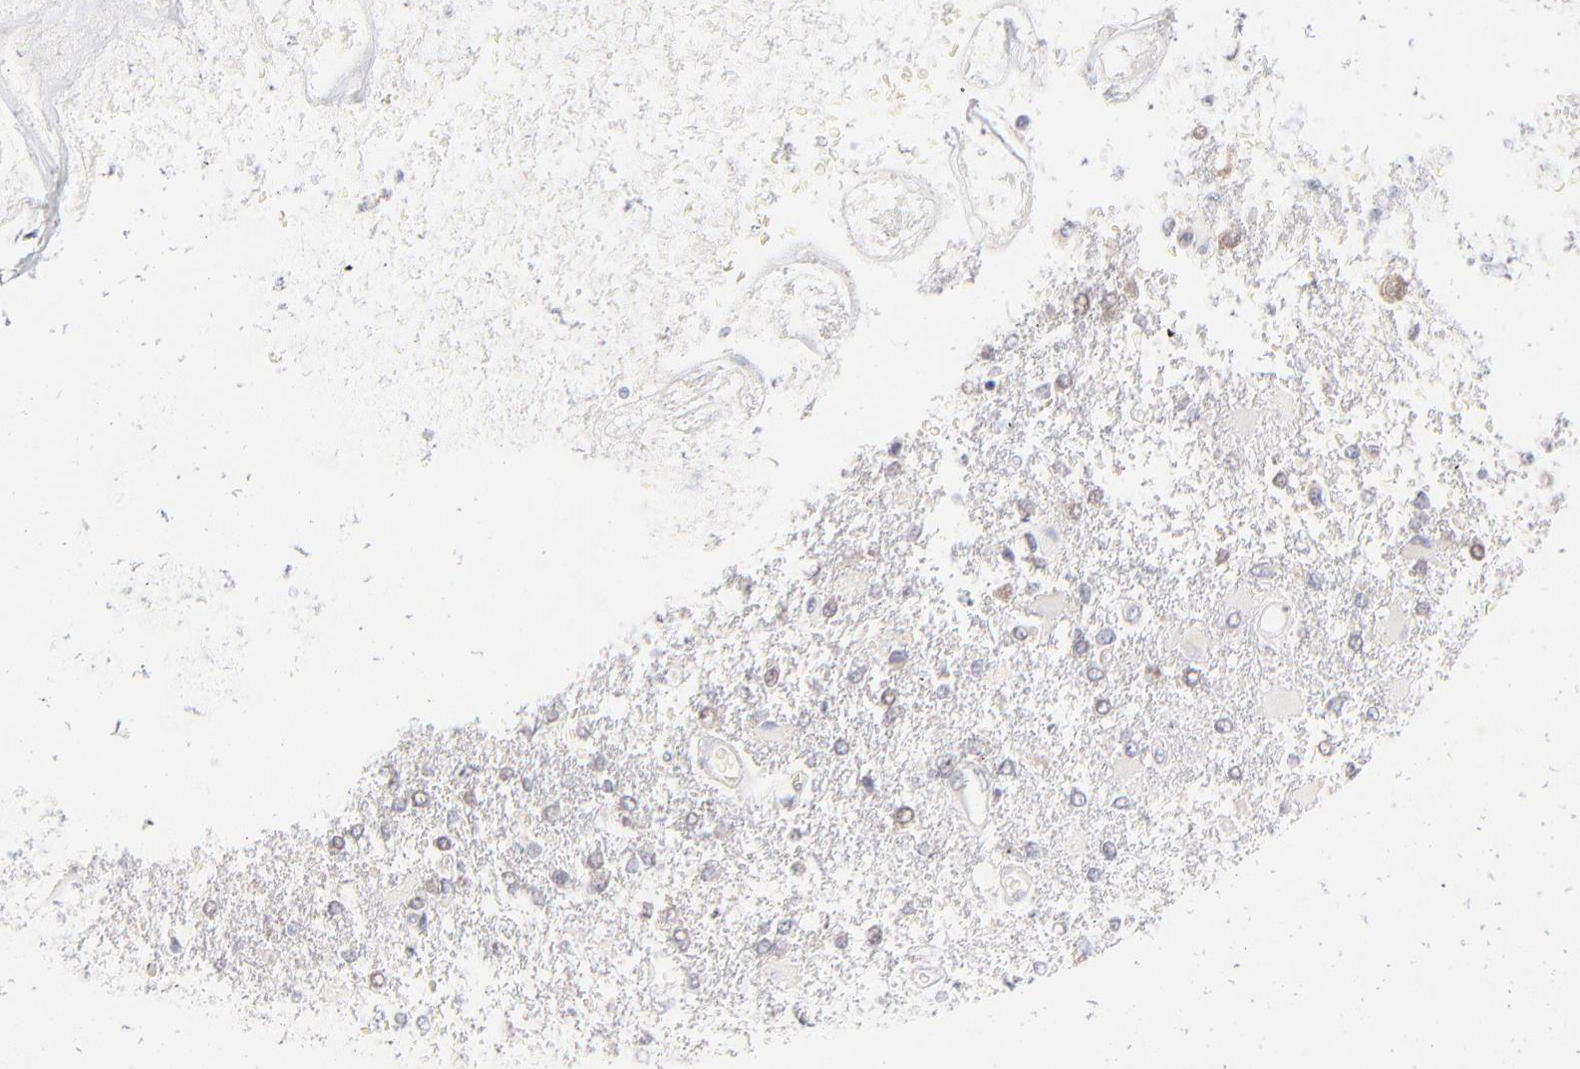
{"staining": {"intensity": "weak", "quantity": "<25%", "location": "nuclear"}, "tissue": "glioma", "cell_type": "Tumor cells", "image_type": "cancer", "snomed": [{"axis": "morphology", "description": "Glioma, malignant, High grade"}, {"axis": "topography", "description": "Cerebral cortex"}], "caption": "Glioma stained for a protein using immunohistochemistry reveals no positivity tumor cells.", "gene": "RBM3", "patient": {"sex": "male", "age": 79}}